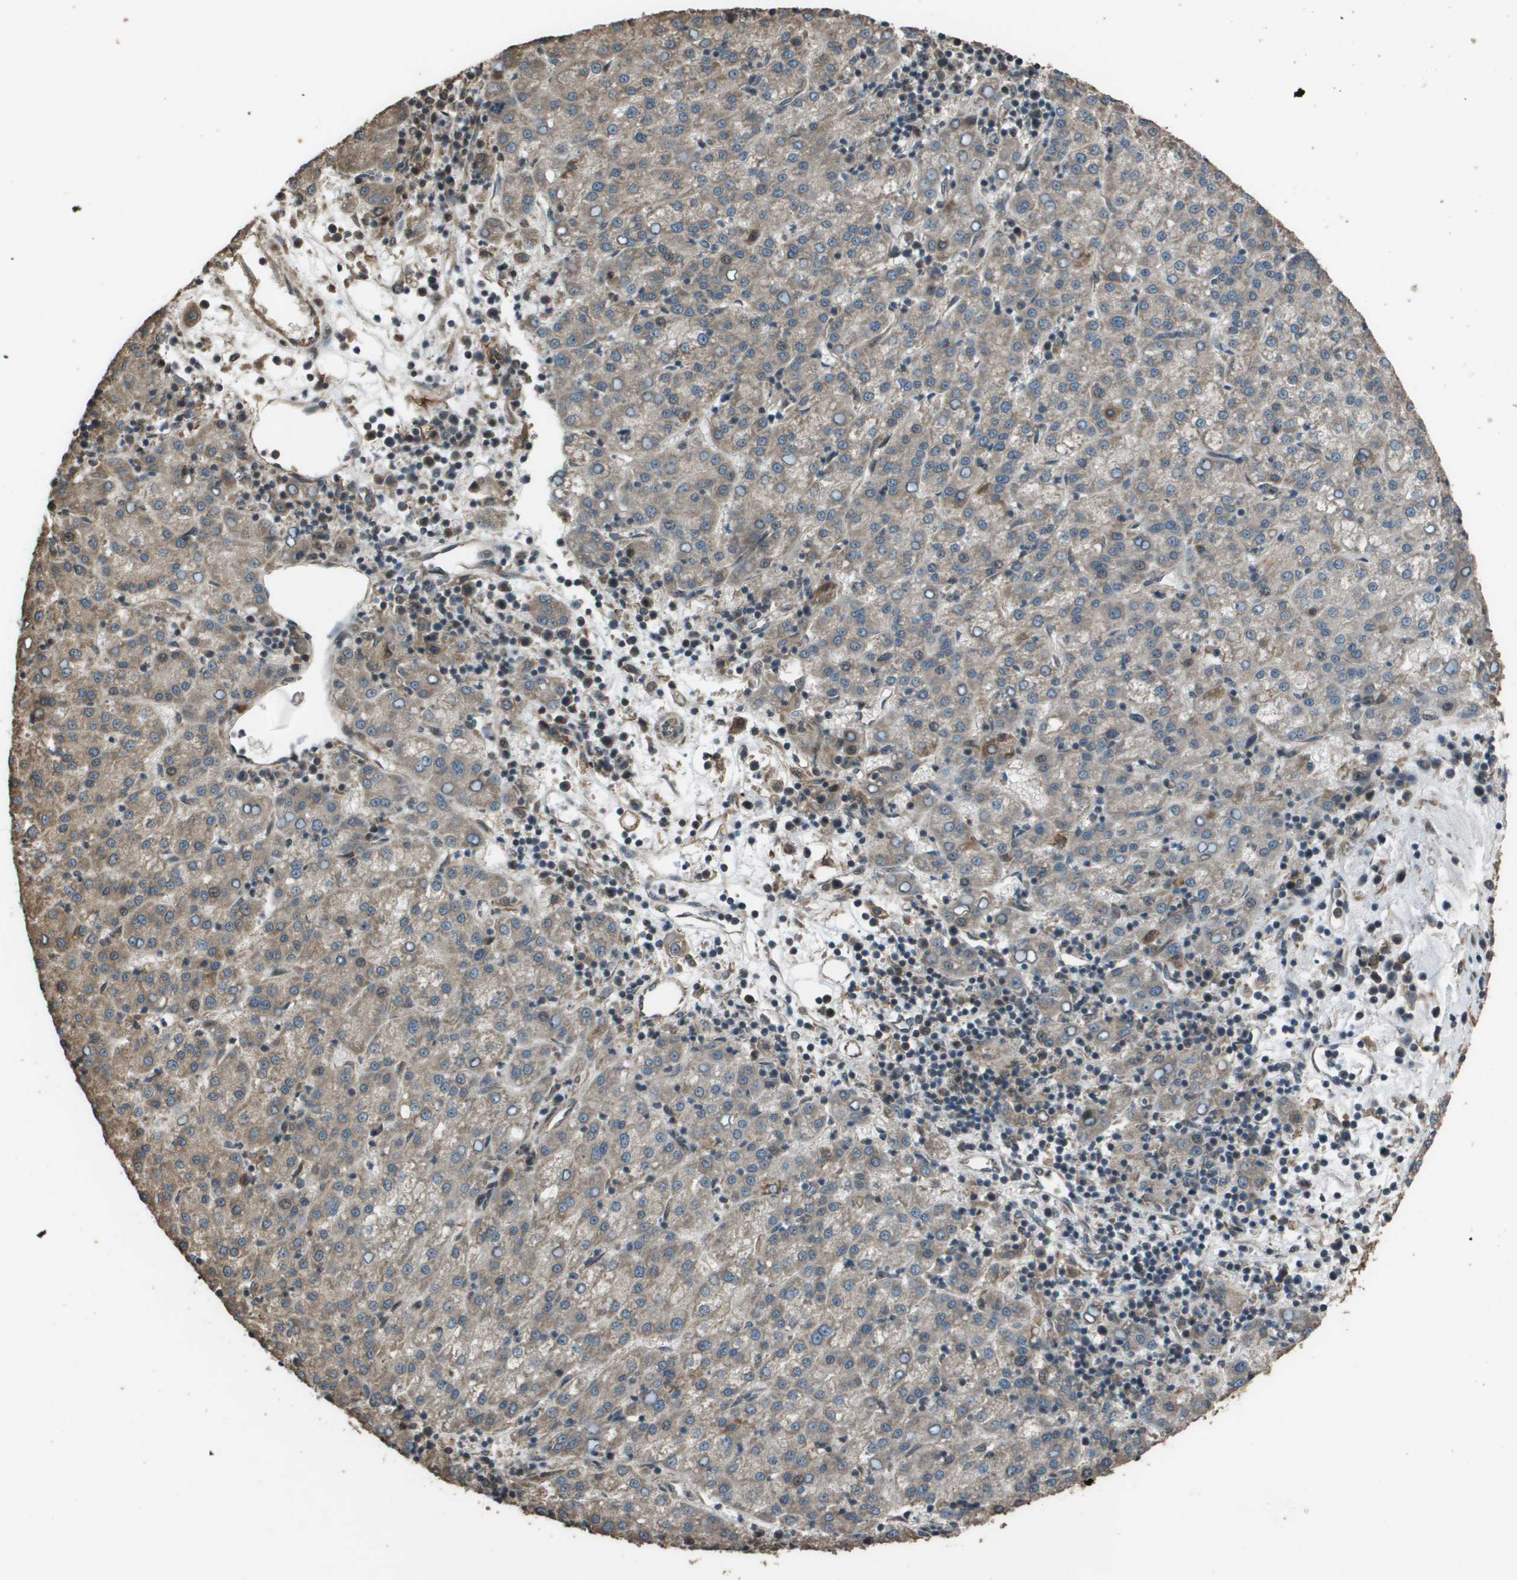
{"staining": {"intensity": "moderate", "quantity": ">75%", "location": "cytoplasmic/membranous"}, "tissue": "liver cancer", "cell_type": "Tumor cells", "image_type": "cancer", "snomed": [{"axis": "morphology", "description": "Carcinoma, Hepatocellular, NOS"}, {"axis": "topography", "description": "Liver"}], "caption": "The immunohistochemical stain labels moderate cytoplasmic/membranous expression in tumor cells of hepatocellular carcinoma (liver) tissue.", "gene": "FIG4", "patient": {"sex": "female", "age": 58}}